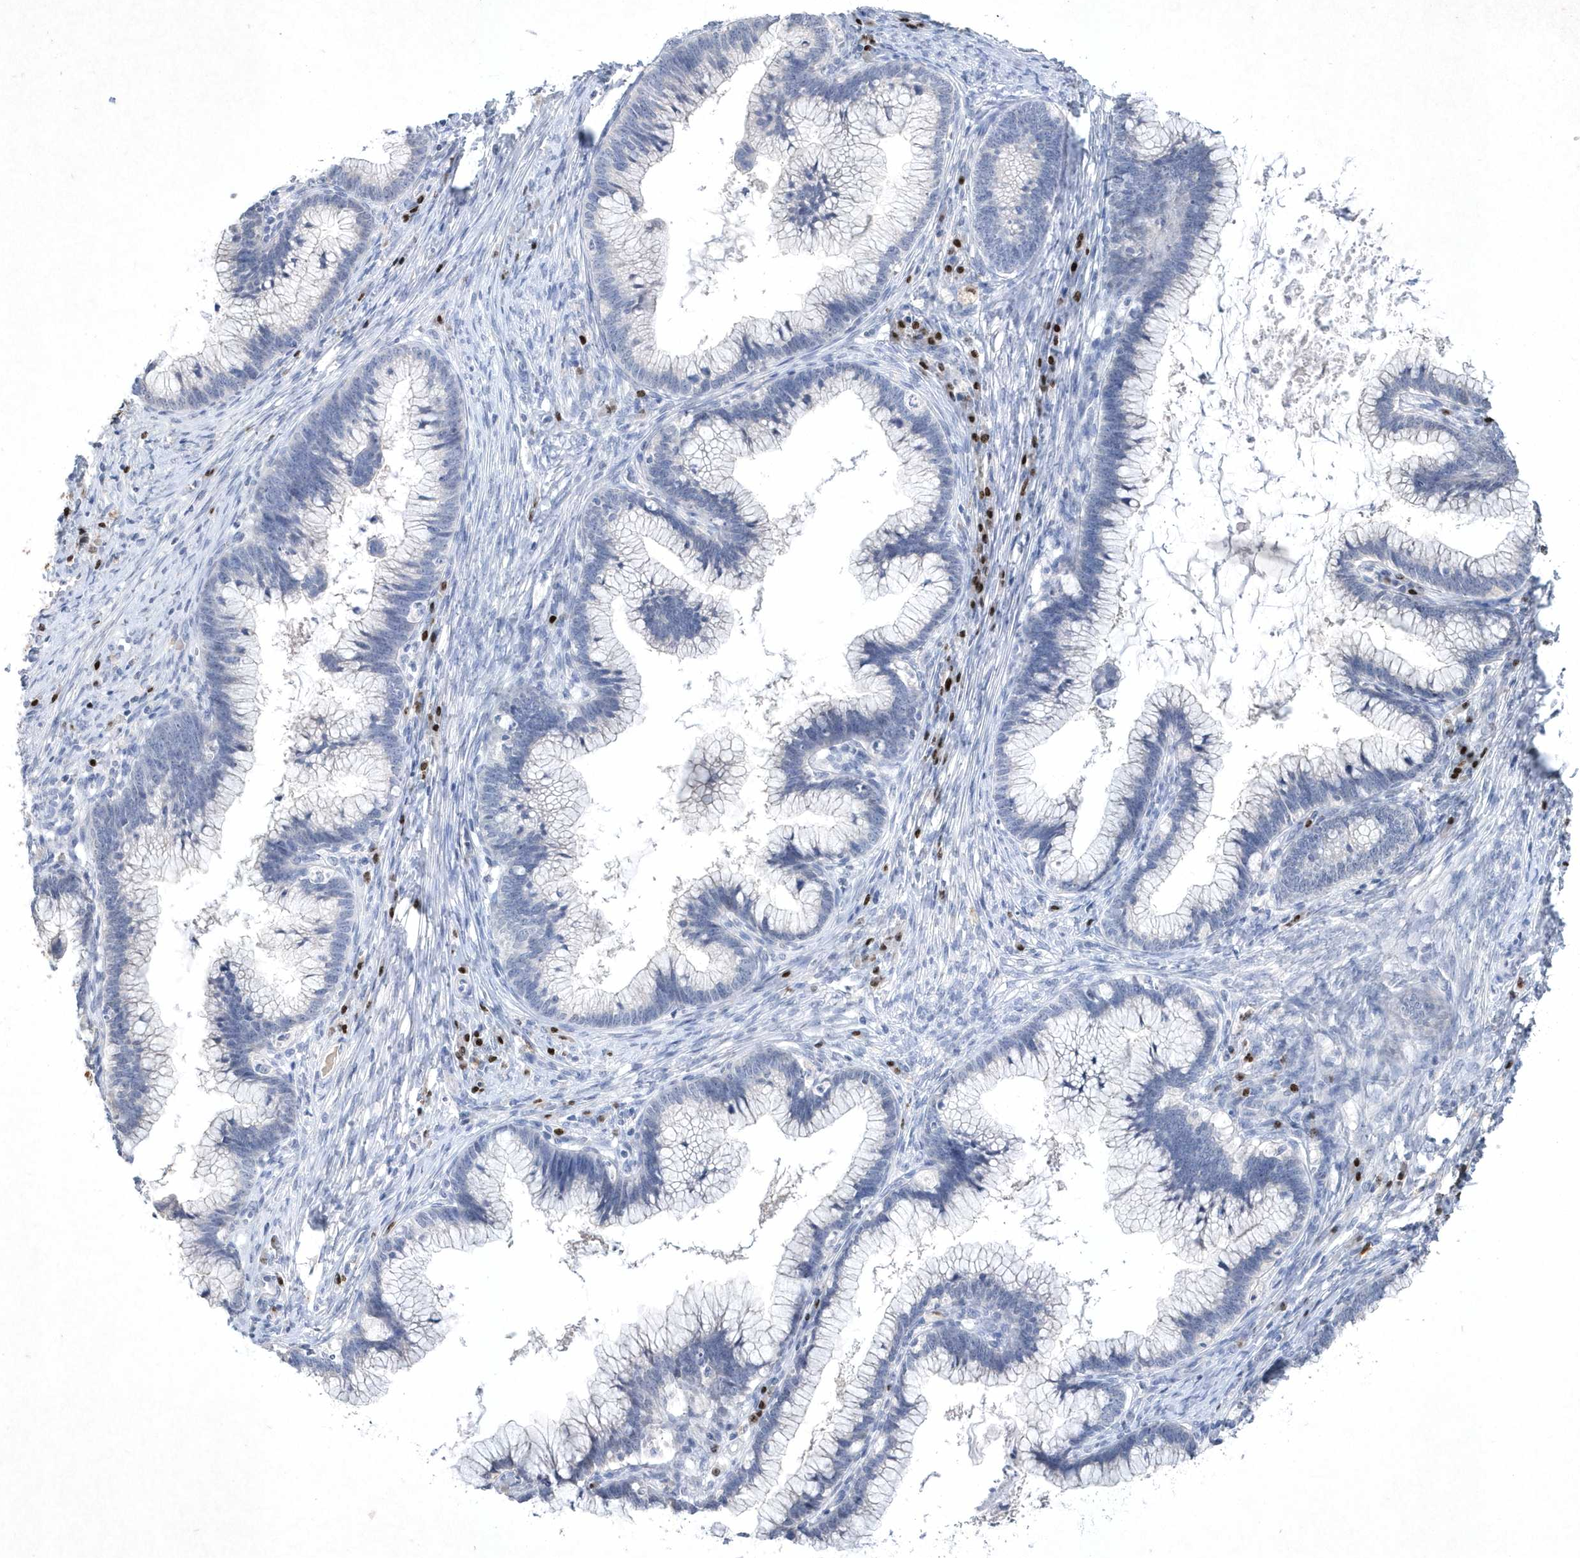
{"staining": {"intensity": "negative", "quantity": "none", "location": "none"}, "tissue": "cervical cancer", "cell_type": "Tumor cells", "image_type": "cancer", "snomed": [{"axis": "morphology", "description": "Adenocarcinoma, NOS"}, {"axis": "topography", "description": "Cervix"}], "caption": "The IHC photomicrograph has no significant expression in tumor cells of cervical cancer tissue.", "gene": "BHLHA15", "patient": {"sex": "female", "age": 36}}